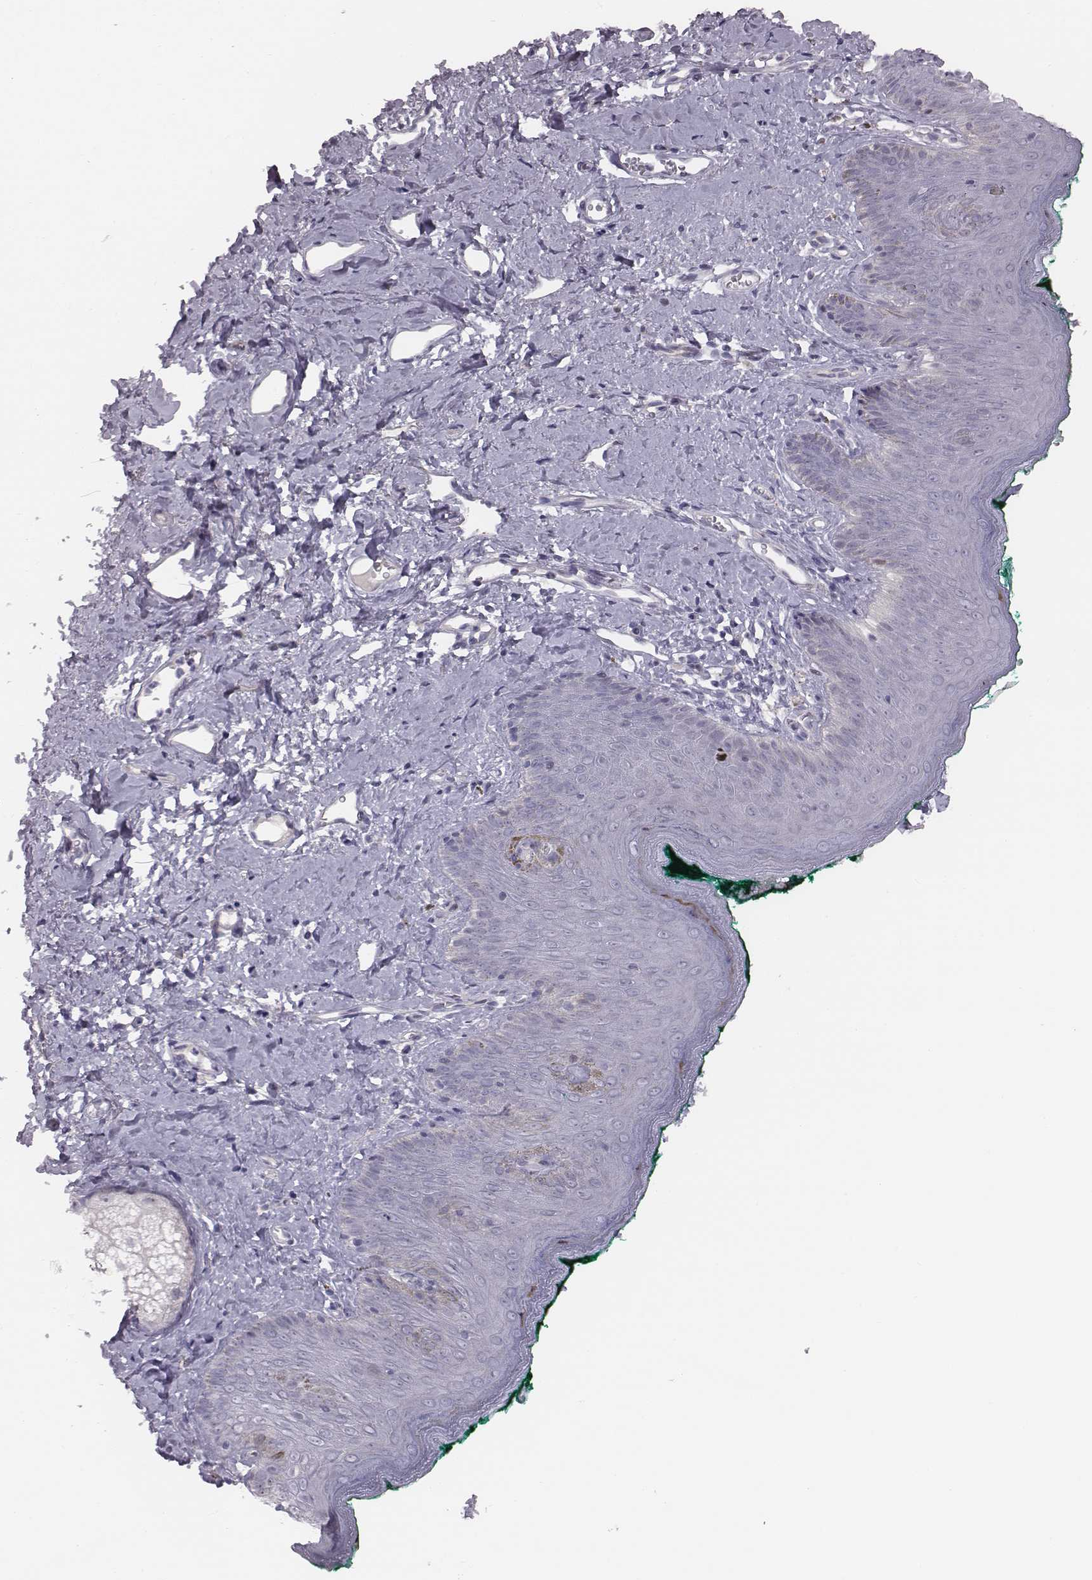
{"staining": {"intensity": "negative", "quantity": "none", "location": "none"}, "tissue": "skin", "cell_type": "Epidermal cells", "image_type": "normal", "snomed": [{"axis": "morphology", "description": "Normal tissue, NOS"}, {"axis": "topography", "description": "Vulva"}], "caption": "Immunohistochemistry histopathology image of unremarkable skin stained for a protein (brown), which displays no positivity in epidermal cells.", "gene": "CACNG4", "patient": {"sex": "female", "age": 66}}